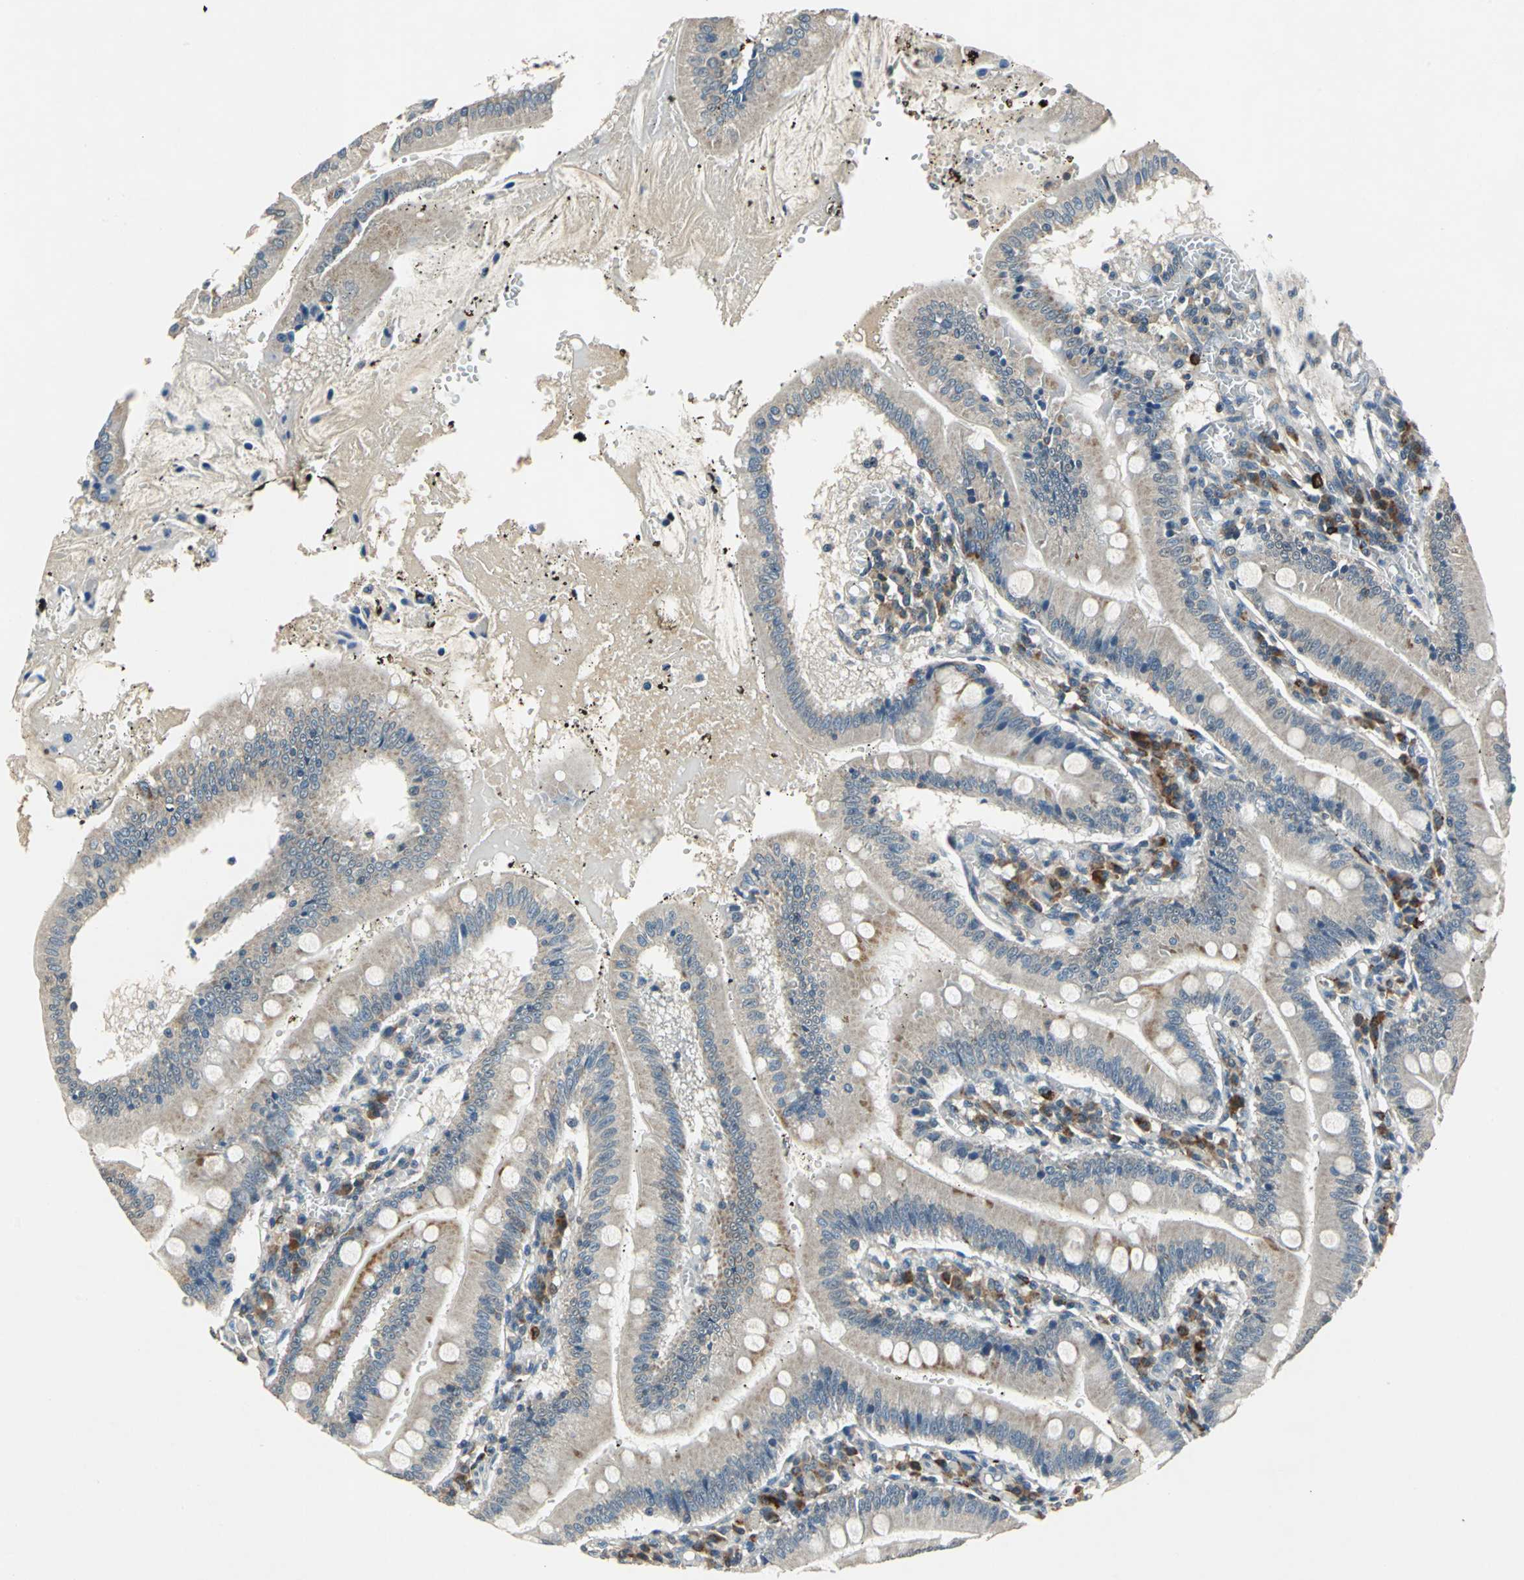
{"staining": {"intensity": "weak", "quantity": "25%-75%", "location": "cytoplasmic/membranous"}, "tissue": "small intestine", "cell_type": "Glandular cells", "image_type": "normal", "snomed": [{"axis": "morphology", "description": "Normal tissue, NOS"}, {"axis": "topography", "description": "Small intestine"}], "caption": "The image exhibits staining of normal small intestine, revealing weak cytoplasmic/membranous protein expression (brown color) within glandular cells. (Brightfield microscopy of DAB IHC at high magnification).", "gene": "SLC19A2", "patient": {"sex": "male", "age": 71}}